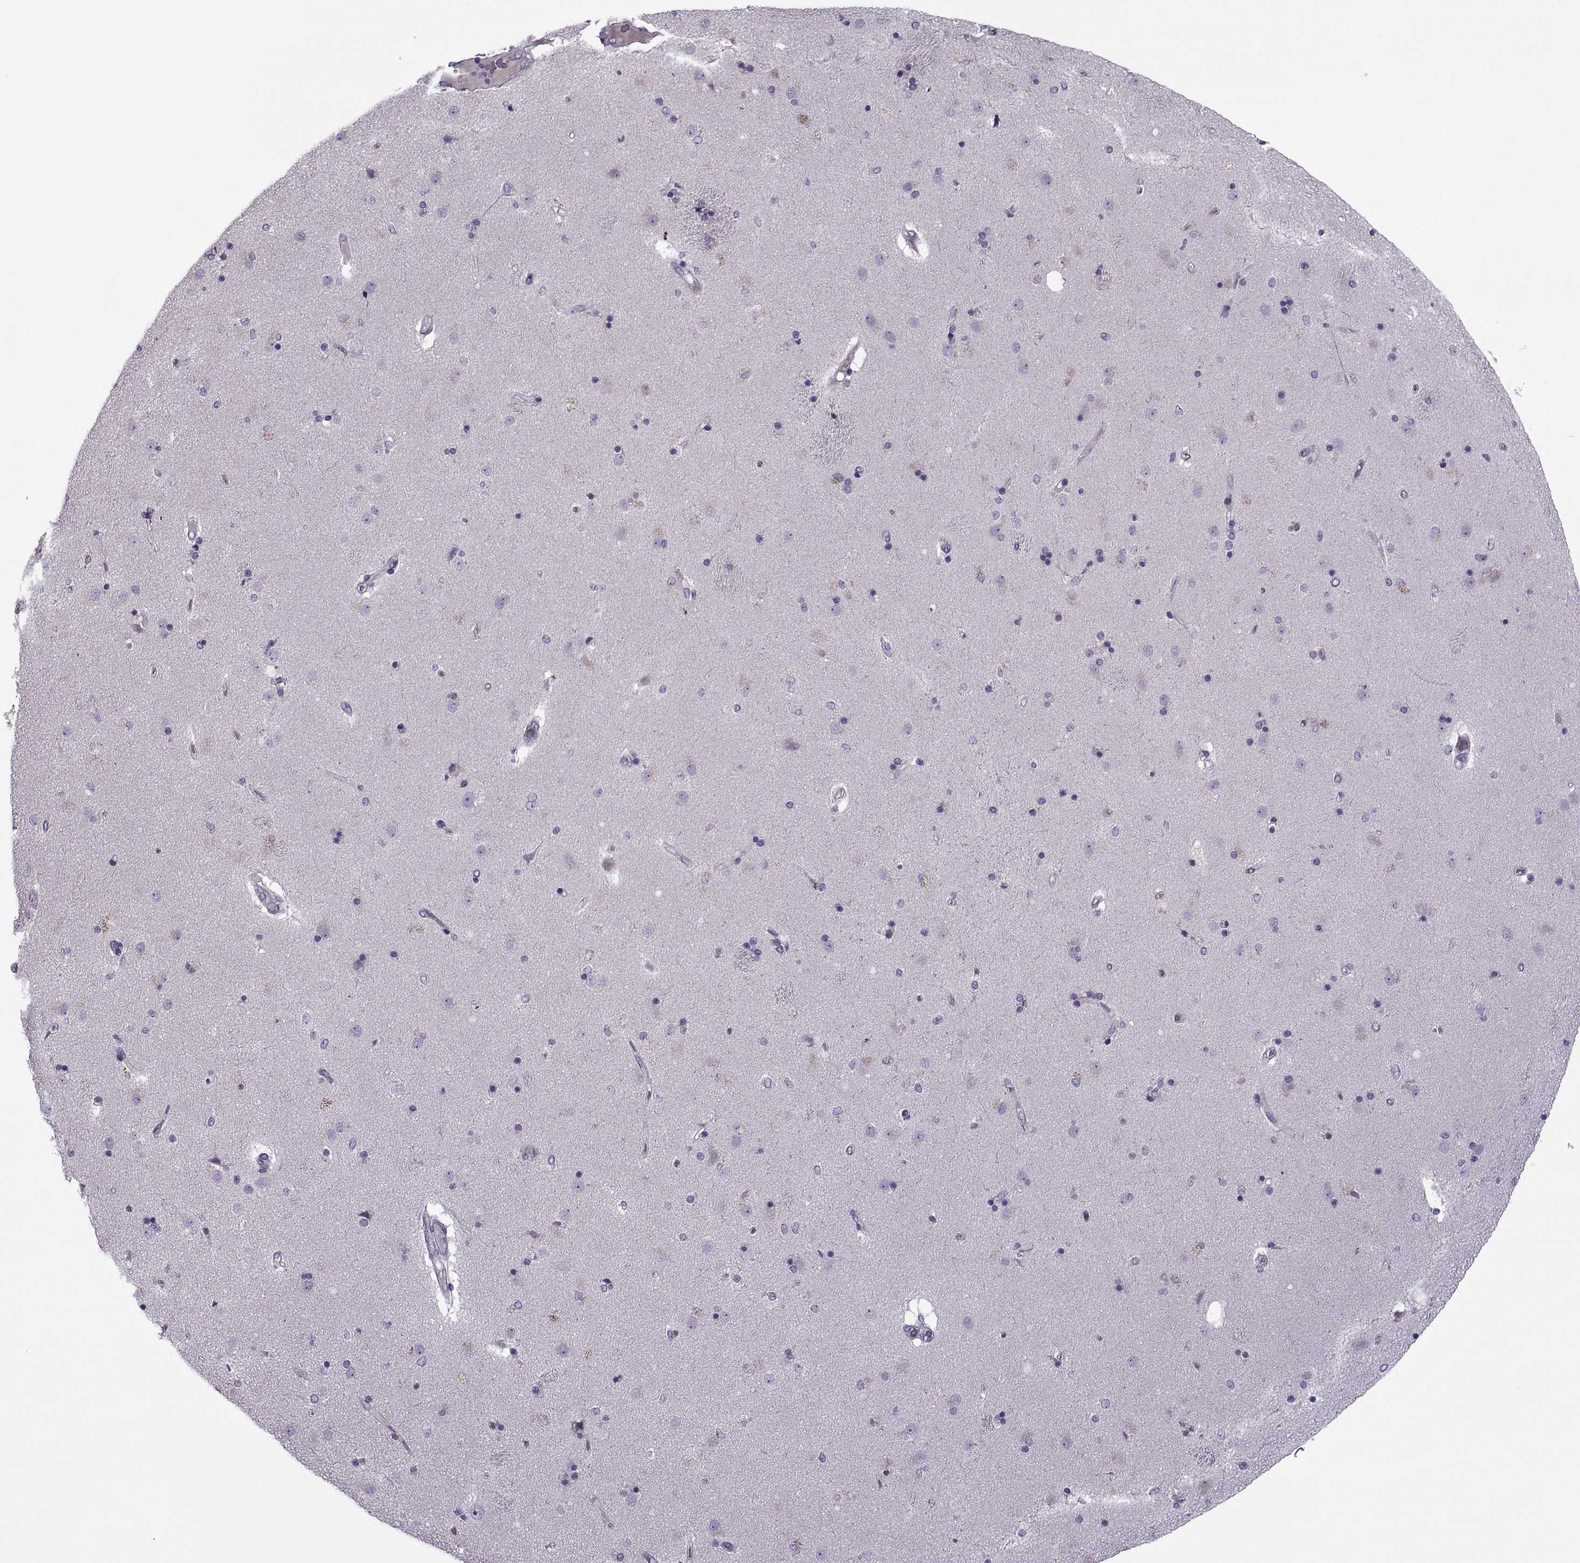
{"staining": {"intensity": "negative", "quantity": "none", "location": "none"}, "tissue": "caudate", "cell_type": "Glial cells", "image_type": "normal", "snomed": [{"axis": "morphology", "description": "Normal tissue, NOS"}, {"axis": "topography", "description": "Lateral ventricle wall"}], "caption": "Micrograph shows no significant protein positivity in glial cells of normal caudate.", "gene": "MAGEB1", "patient": {"sex": "female", "age": 71}}